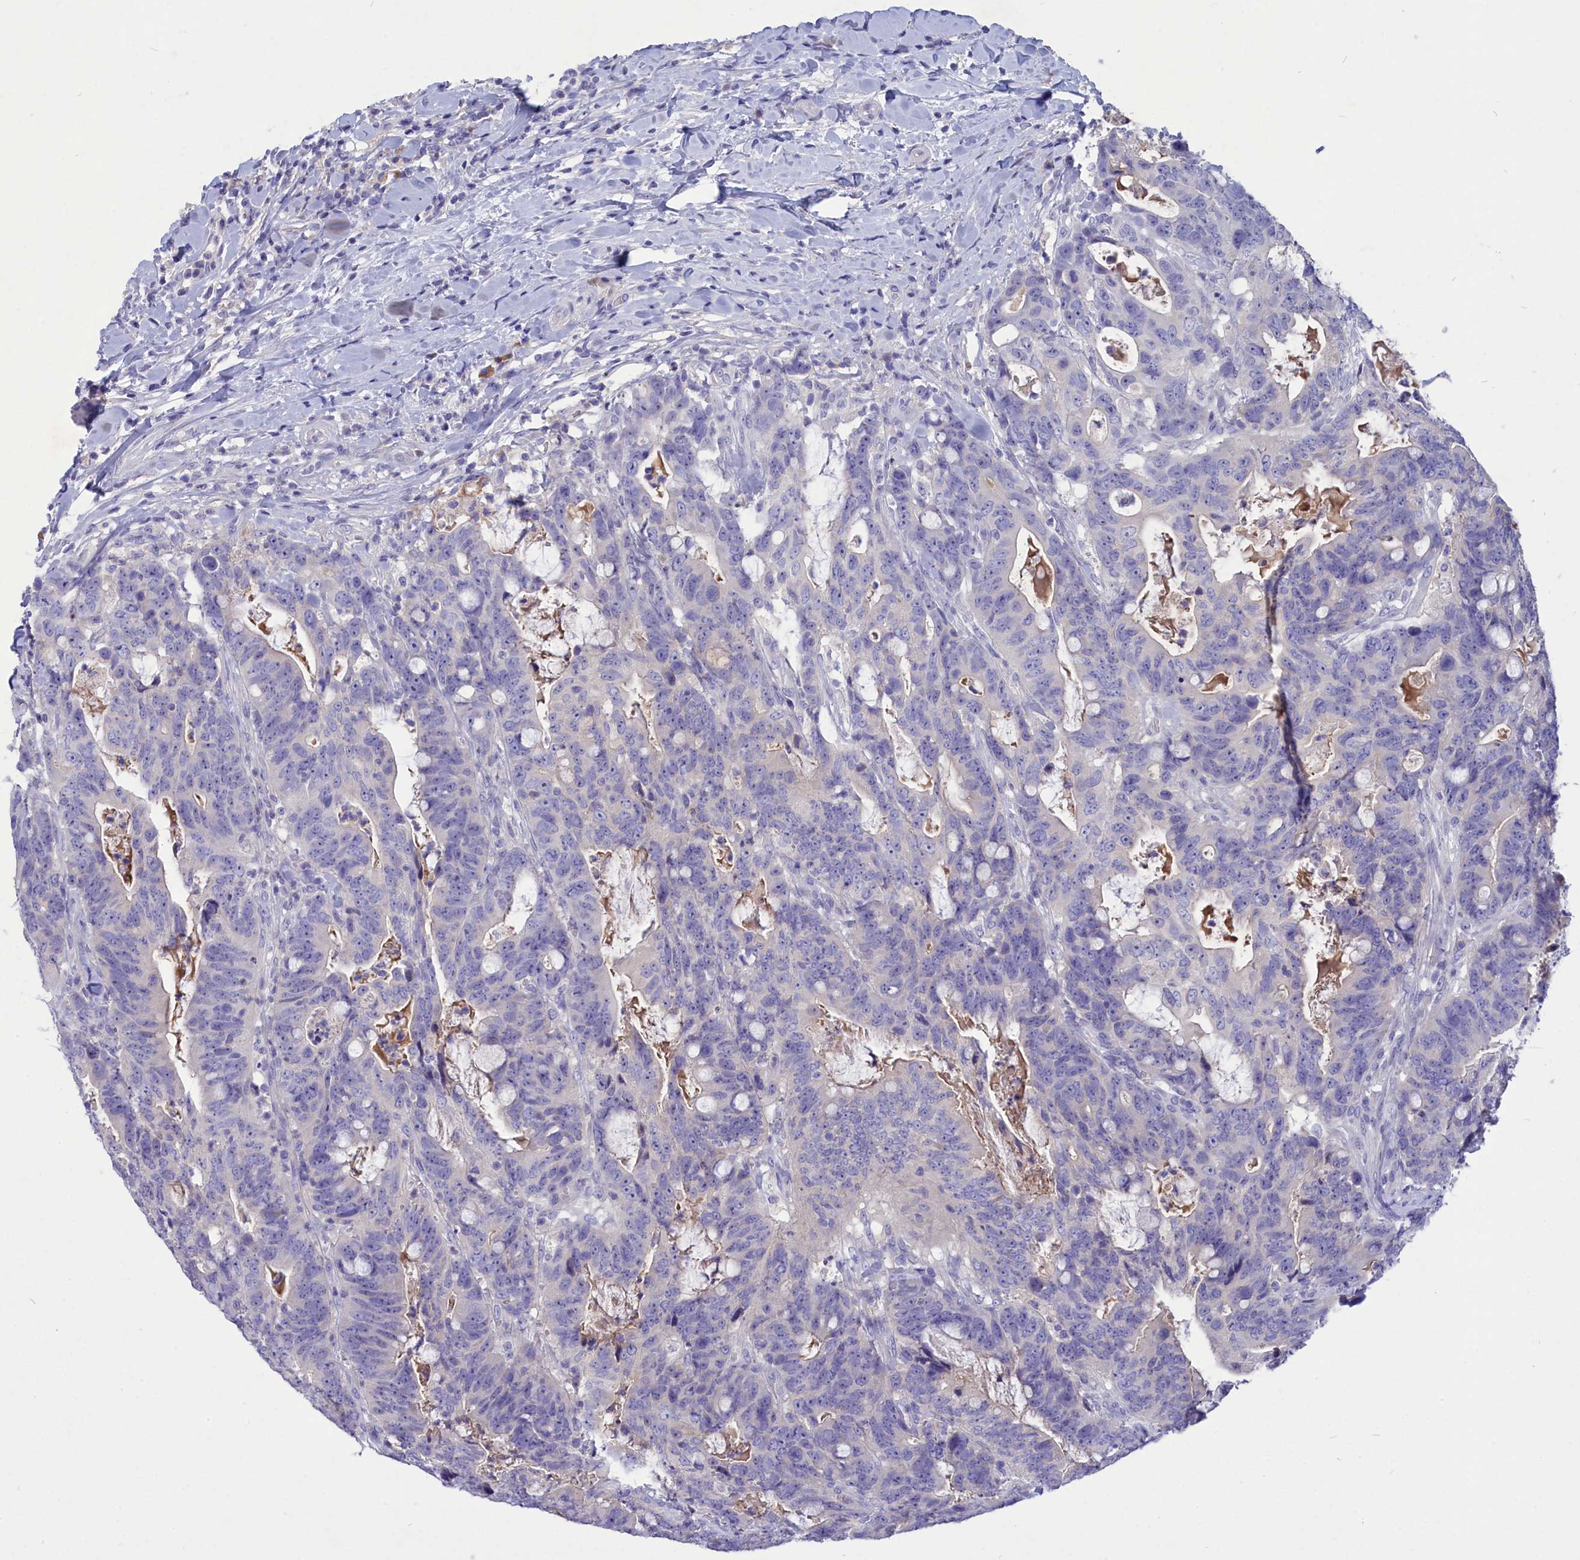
{"staining": {"intensity": "negative", "quantity": "none", "location": "none"}, "tissue": "colorectal cancer", "cell_type": "Tumor cells", "image_type": "cancer", "snomed": [{"axis": "morphology", "description": "Adenocarcinoma, NOS"}, {"axis": "topography", "description": "Colon"}], "caption": "Human colorectal cancer (adenocarcinoma) stained for a protein using immunohistochemistry exhibits no expression in tumor cells.", "gene": "DEFB119", "patient": {"sex": "female", "age": 82}}